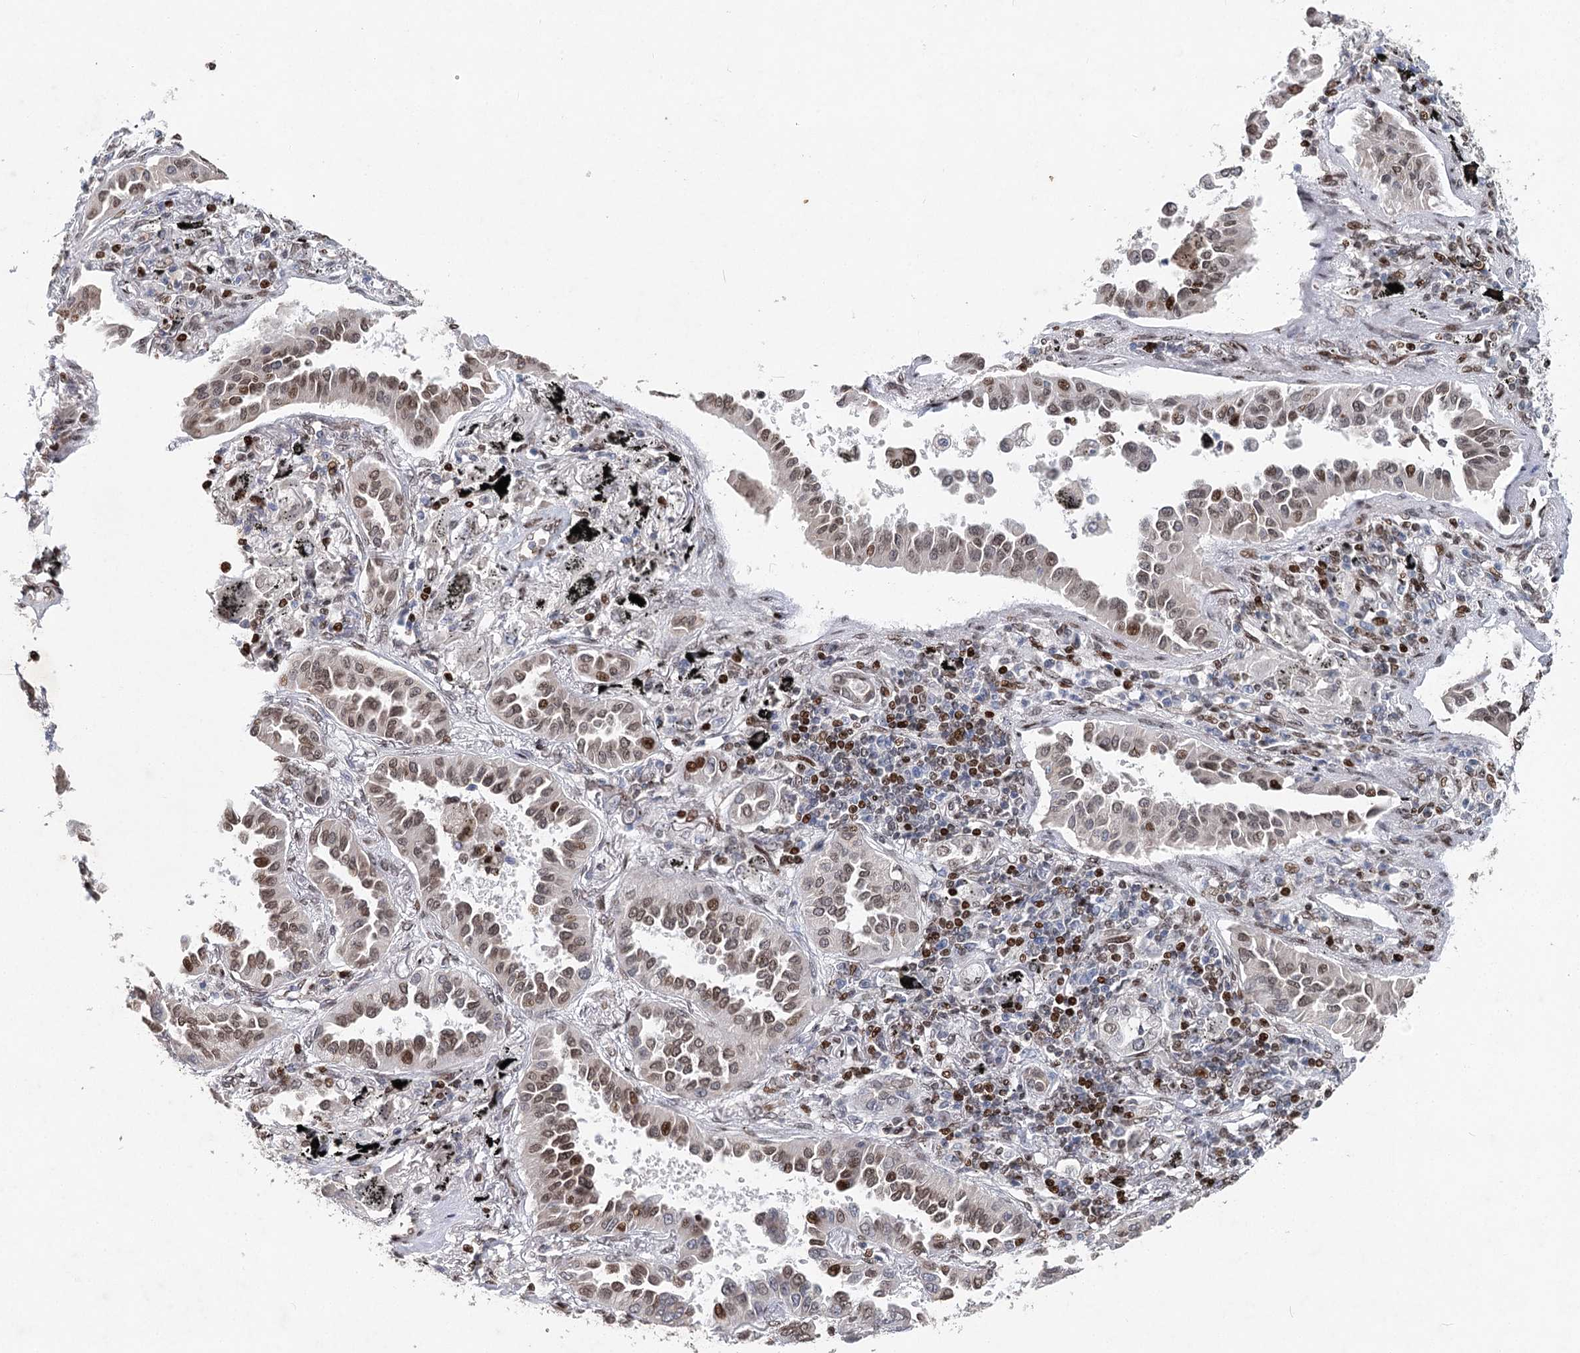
{"staining": {"intensity": "moderate", "quantity": "25%-75%", "location": "nuclear"}, "tissue": "lung cancer", "cell_type": "Tumor cells", "image_type": "cancer", "snomed": [{"axis": "morphology", "description": "Normal tissue, NOS"}, {"axis": "morphology", "description": "Adenocarcinoma, NOS"}, {"axis": "topography", "description": "Lung"}], "caption": "Protein staining shows moderate nuclear expression in approximately 25%-75% of tumor cells in adenocarcinoma (lung).", "gene": "FRMD4A", "patient": {"sex": "male", "age": 59}}